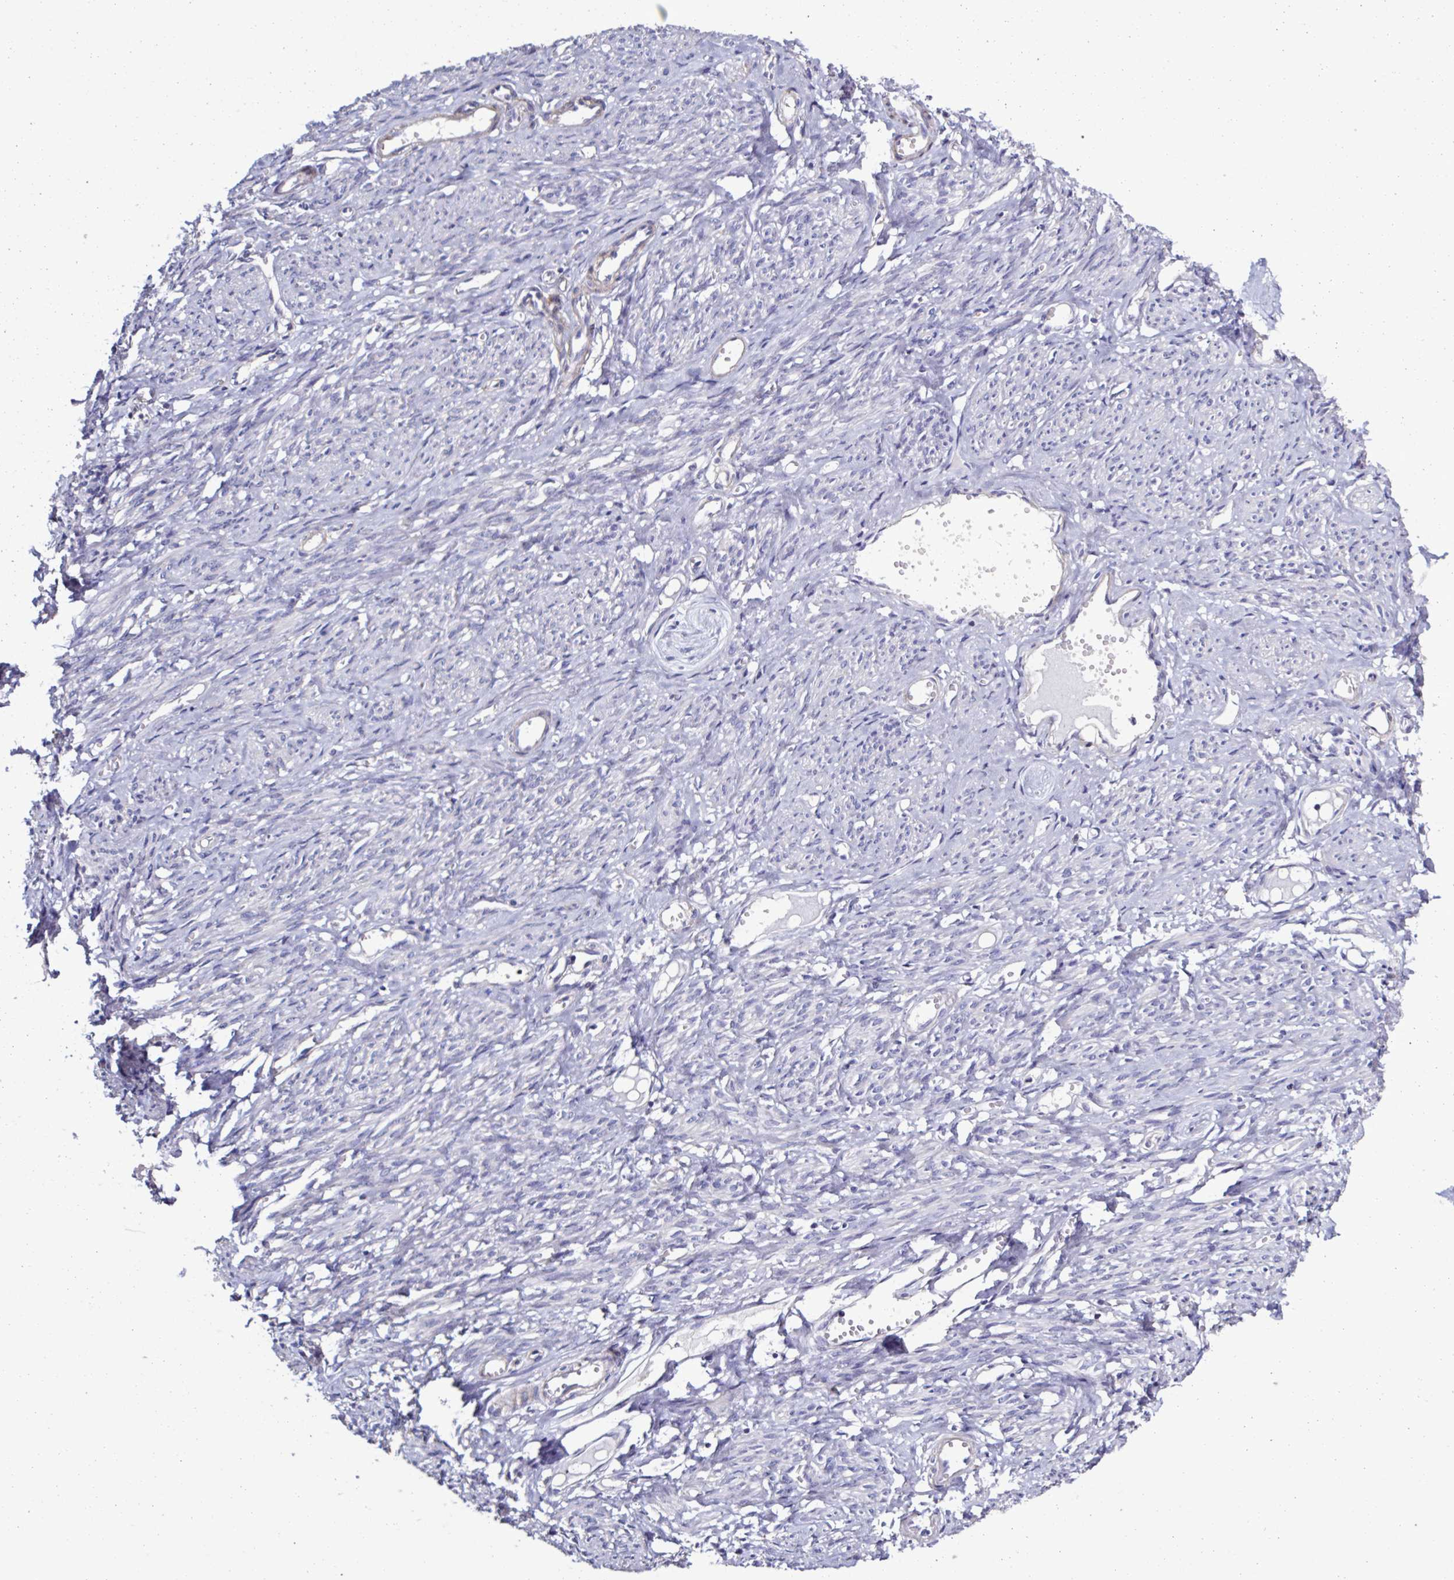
{"staining": {"intensity": "negative", "quantity": "none", "location": "none"}, "tissue": "smooth muscle", "cell_type": "Smooth muscle cells", "image_type": "normal", "snomed": [{"axis": "morphology", "description": "Normal tissue, NOS"}, {"axis": "topography", "description": "Smooth muscle"}], "caption": "High magnification brightfield microscopy of benign smooth muscle stained with DAB (3,3'-diaminobenzidine) (brown) and counterstained with hematoxylin (blue): smooth muscle cells show no significant staining. (Brightfield microscopy of DAB (3,3'-diaminobenzidine) immunohistochemistry (IHC) at high magnification).", "gene": "PLA2G4E", "patient": {"sex": "female", "age": 65}}